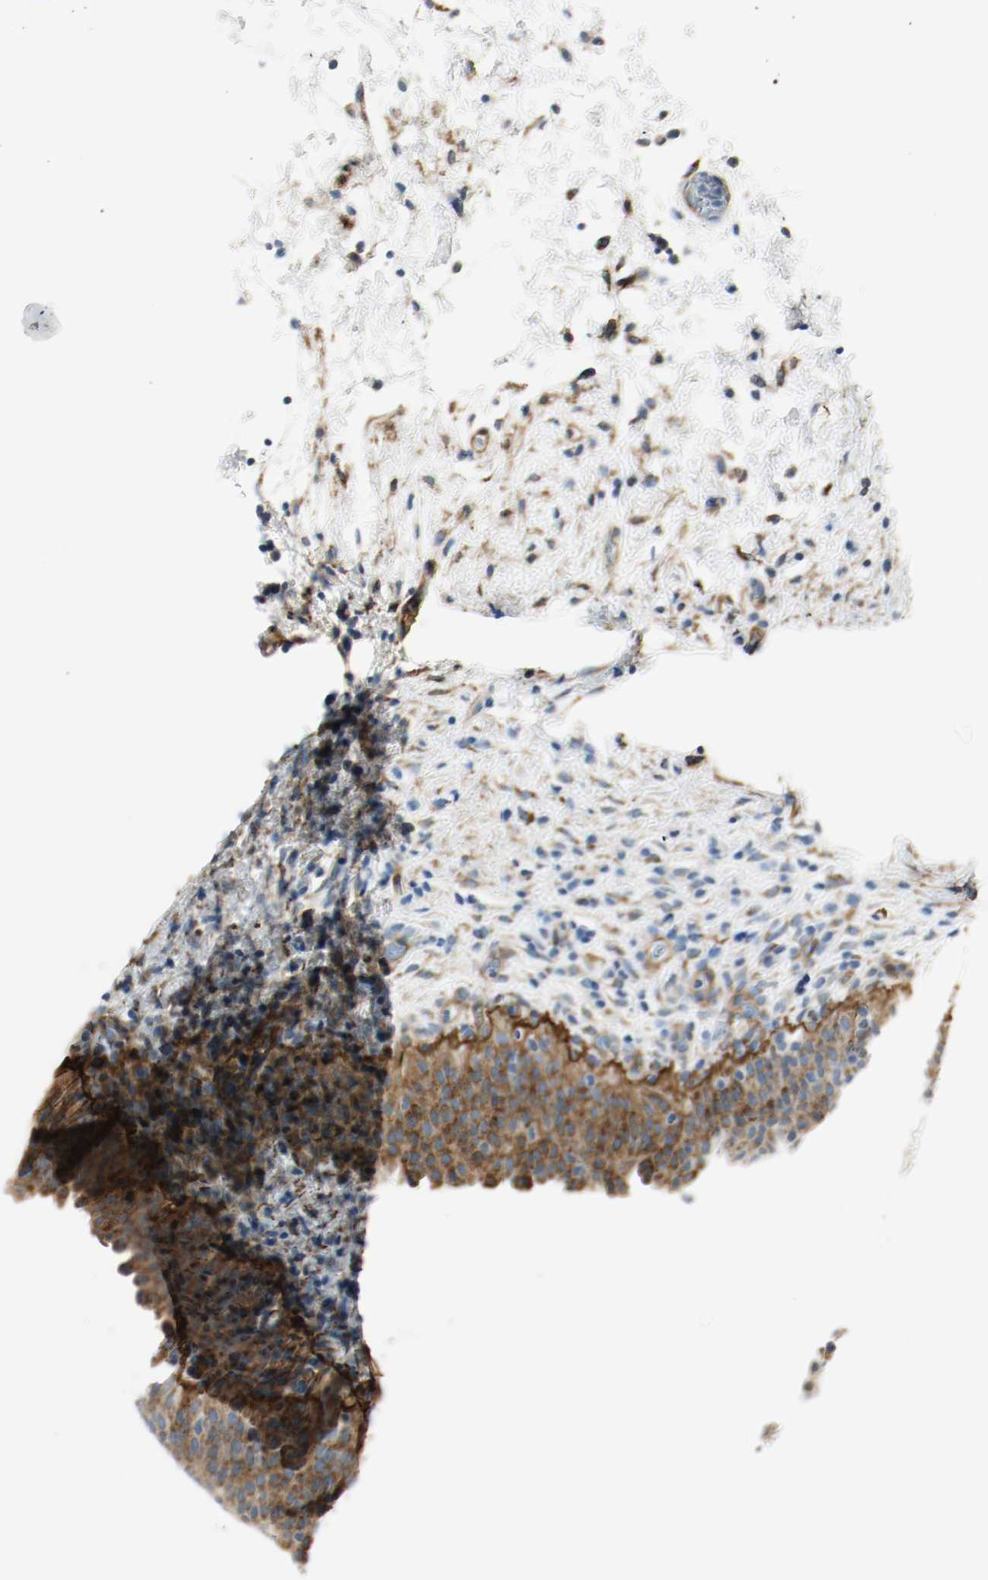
{"staining": {"intensity": "moderate", "quantity": ">75%", "location": "cytoplasmic/membranous"}, "tissue": "urinary bladder", "cell_type": "Urothelial cells", "image_type": "normal", "snomed": [{"axis": "morphology", "description": "Normal tissue, NOS"}, {"axis": "topography", "description": "Urinary bladder"}], "caption": "Protein expression by immunohistochemistry (IHC) displays moderate cytoplasmic/membranous expression in approximately >75% of urothelial cells in normal urinary bladder. The staining is performed using DAB brown chromogen to label protein expression. The nuclei are counter-stained blue using hematoxylin.", "gene": "LAMB1", "patient": {"sex": "male", "age": 51}}